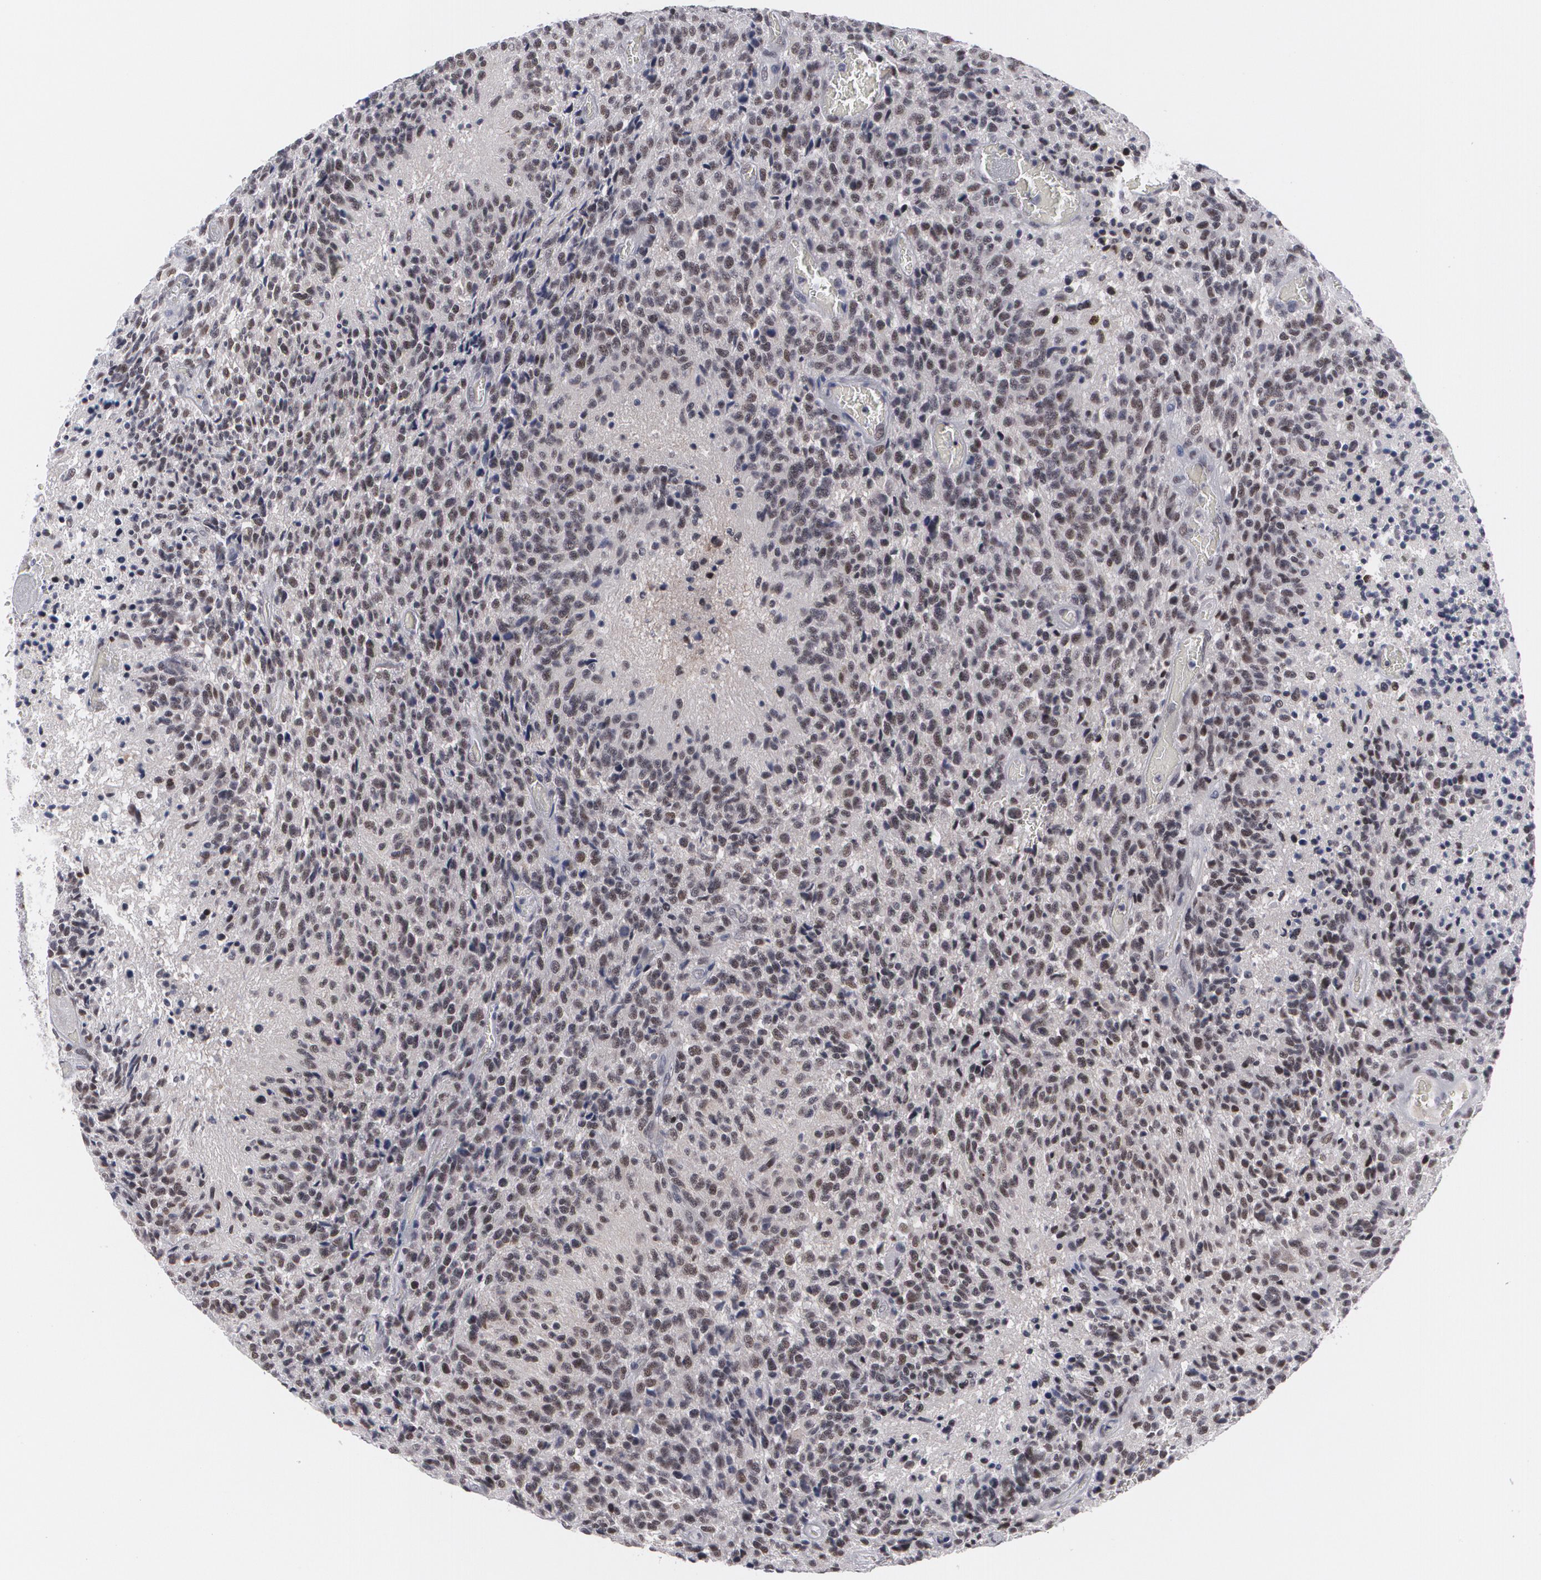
{"staining": {"intensity": "weak", "quantity": "<25%", "location": "nuclear"}, "tissue": "glioma", "cell_type": "Tumor cells", "image_type": "cancer", "snomed": [{"axis": "morphology", "description": "Glioma, malignant, High grade"}, {"axis": "topography", "description": "Brain"}], "caption": "Malignant glioma (high-grade) was stained to show a protein in brown. There is no significant positivity in tumor cells.", "gene": "MCL1", "patient": {"sex": "male", "age": 36}}